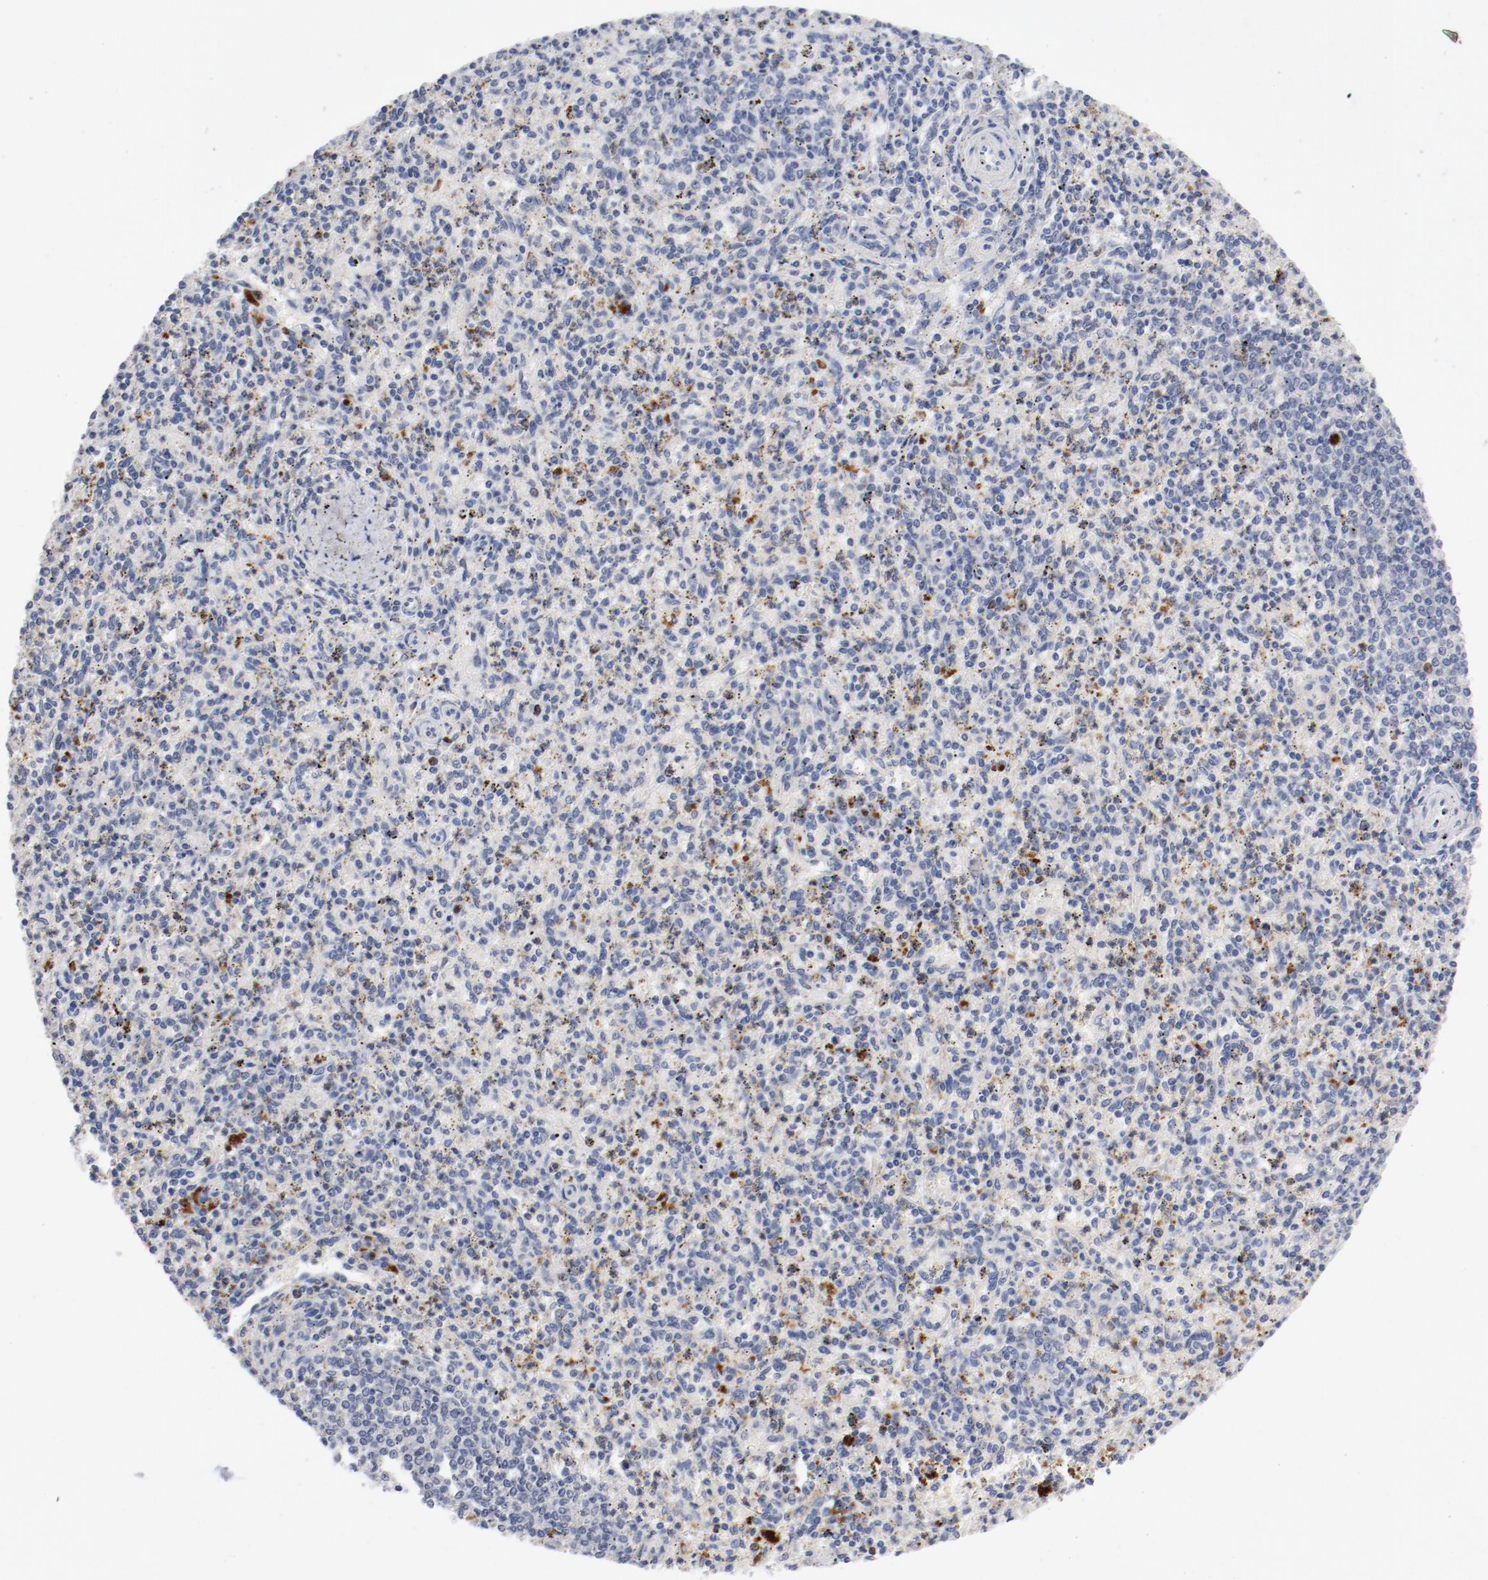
{"staining": {"intensity": "negative", "quantity": "none", "location": "none"}, "tissue": "spleen", "cell_type": "Cells in red pulp", "image_type": "normal", "snomed": [{"axis": "morphology", "description": "Normal tissue, NOS"}, {"axis": "topography", "description": "Spleen"}], "caption": "Cells in red pulp are negative for brown protein staining in normal spleen. Nuclei are stained in blue.", "gene": "BIRC5", "patient": {"sex": "male", "age": 72}}